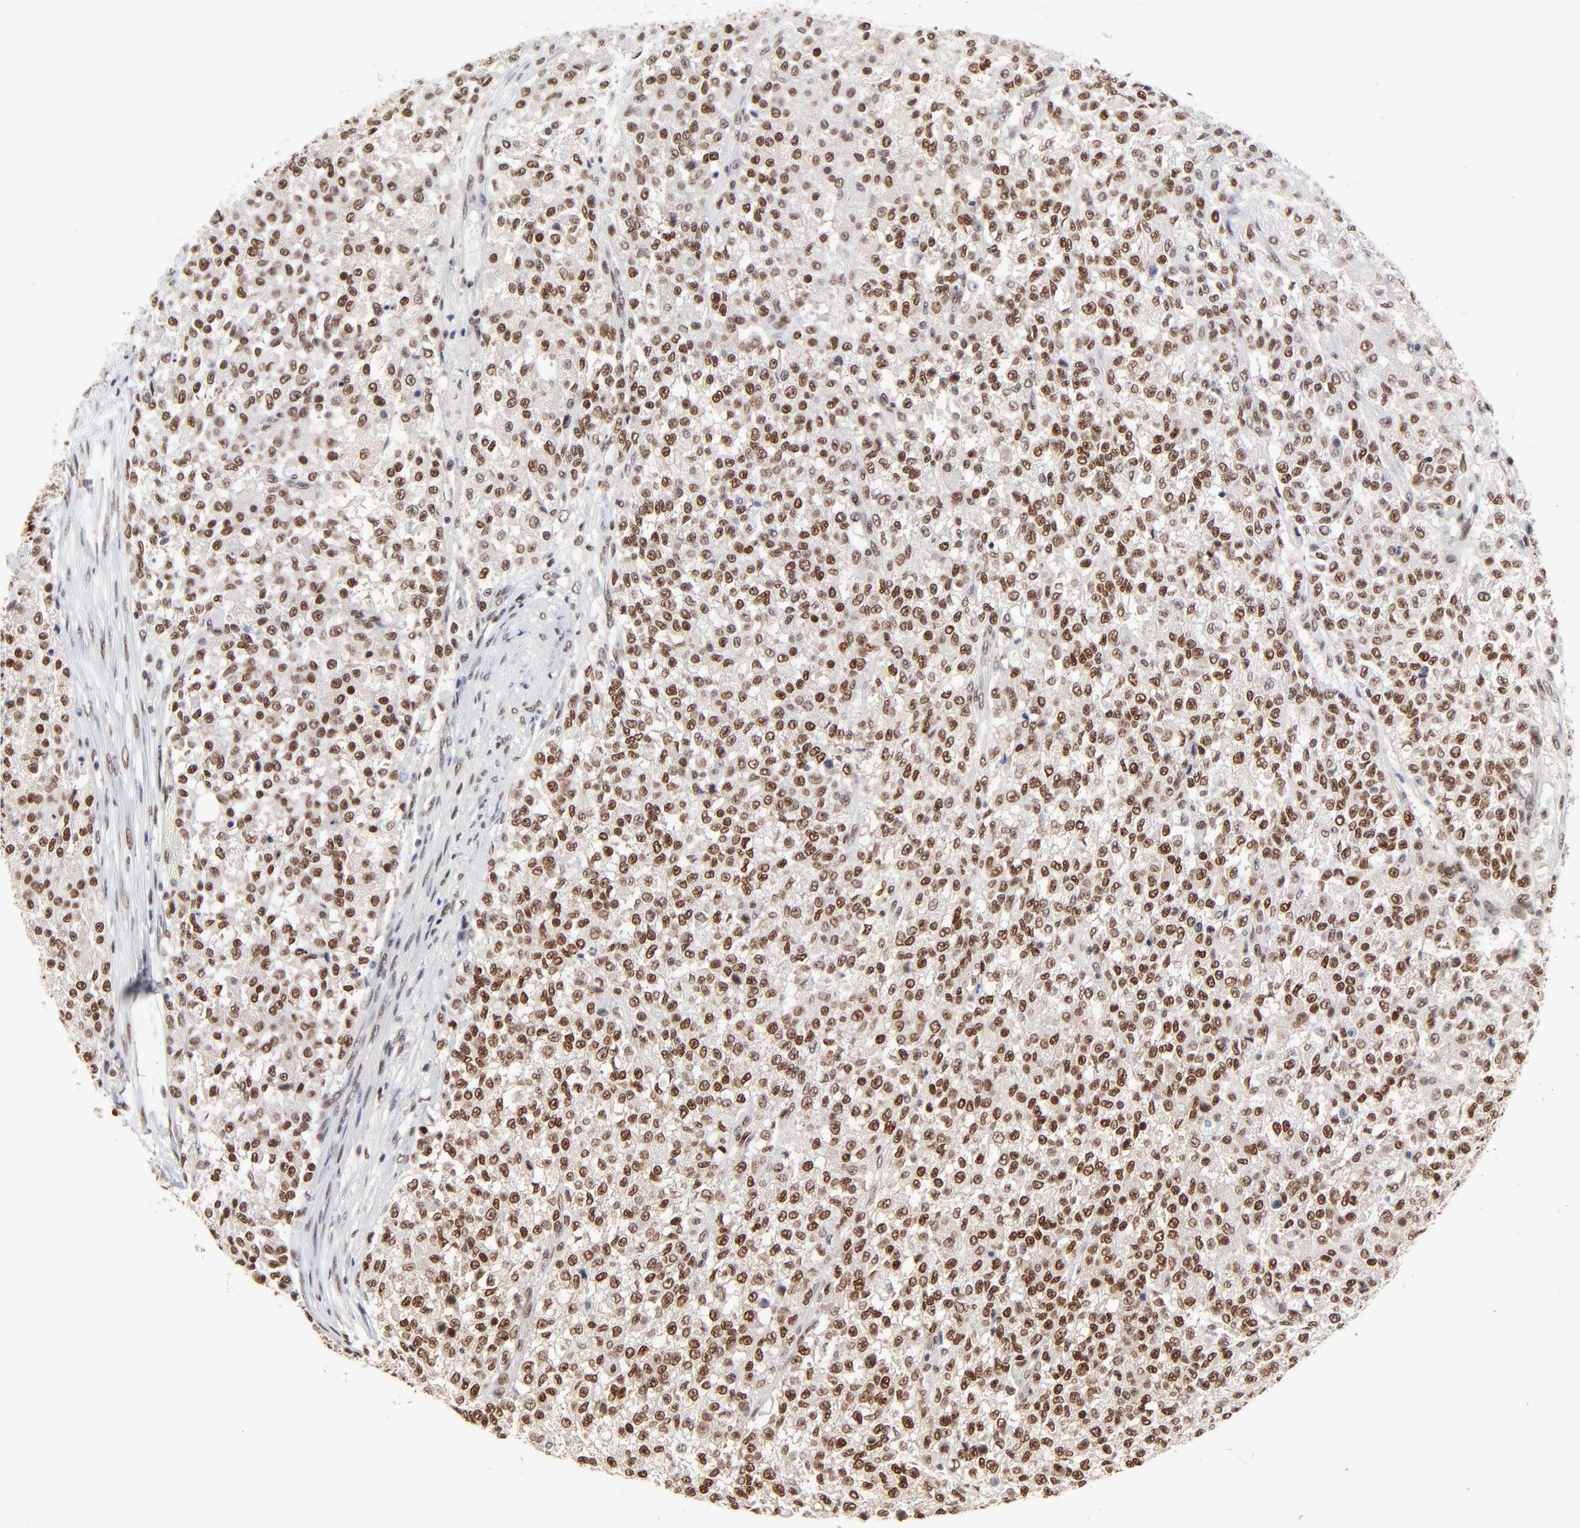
{"staining": {"intensity": "strong", "quantity": ">75%", "location": "nuclear"}, "tissue": "testis cancer", "cell_type": "Tumor cells", "image_type": "cancer", "snomed": [{"axis": "morphology", "description": "Seminoma, NOS"}, {"axis": "topography", "description": "Testis"}], "caption": "The micrograph reveals immunohistochemical staining of testis seminoma. There is strong nuclear staining is seen in about >75% of tumor cells.", "gene": "ZMYM3", "patient": {"sex": "male", "age": 59}}